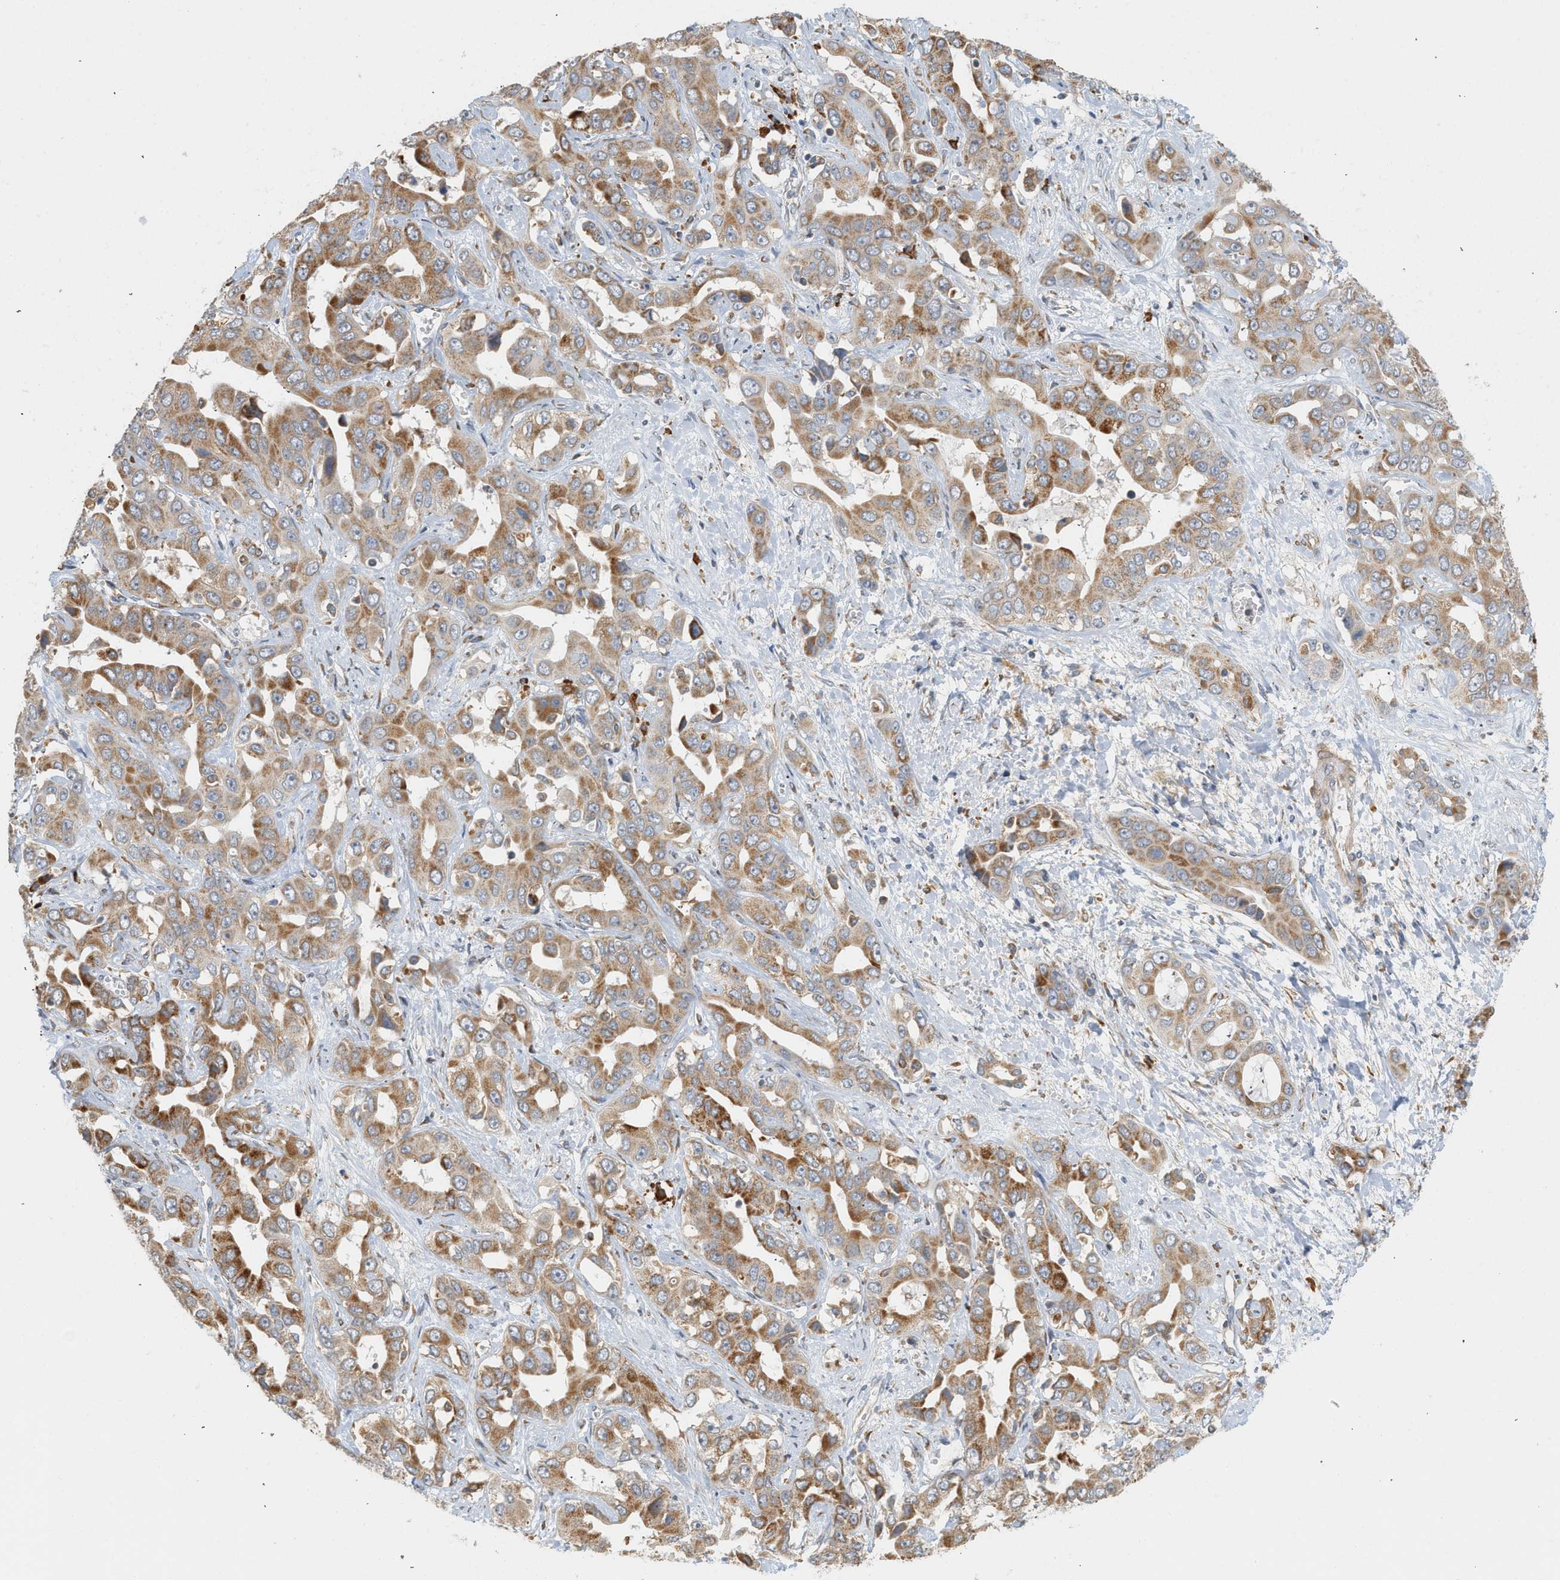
{"staining": {"intensity": "moderate", "quantity": ">75%", "location": "cytoplasmic/membranous"}, "tissue": "liver cancer", "cell_type": "Tumor cells", "image_type": "cancer", "snomed": [{"axis": "morphology", "description": "Cholangiocarcinoma"}, {"axis": "topography", "description": "Liver"}], "caption": "Moderate cytoplasmic/membranous expression is appreciated in about >75% of tumor cells in liver cancer.", "gene": "SVOP", "patient": {"sex": "female", "age": 52}}